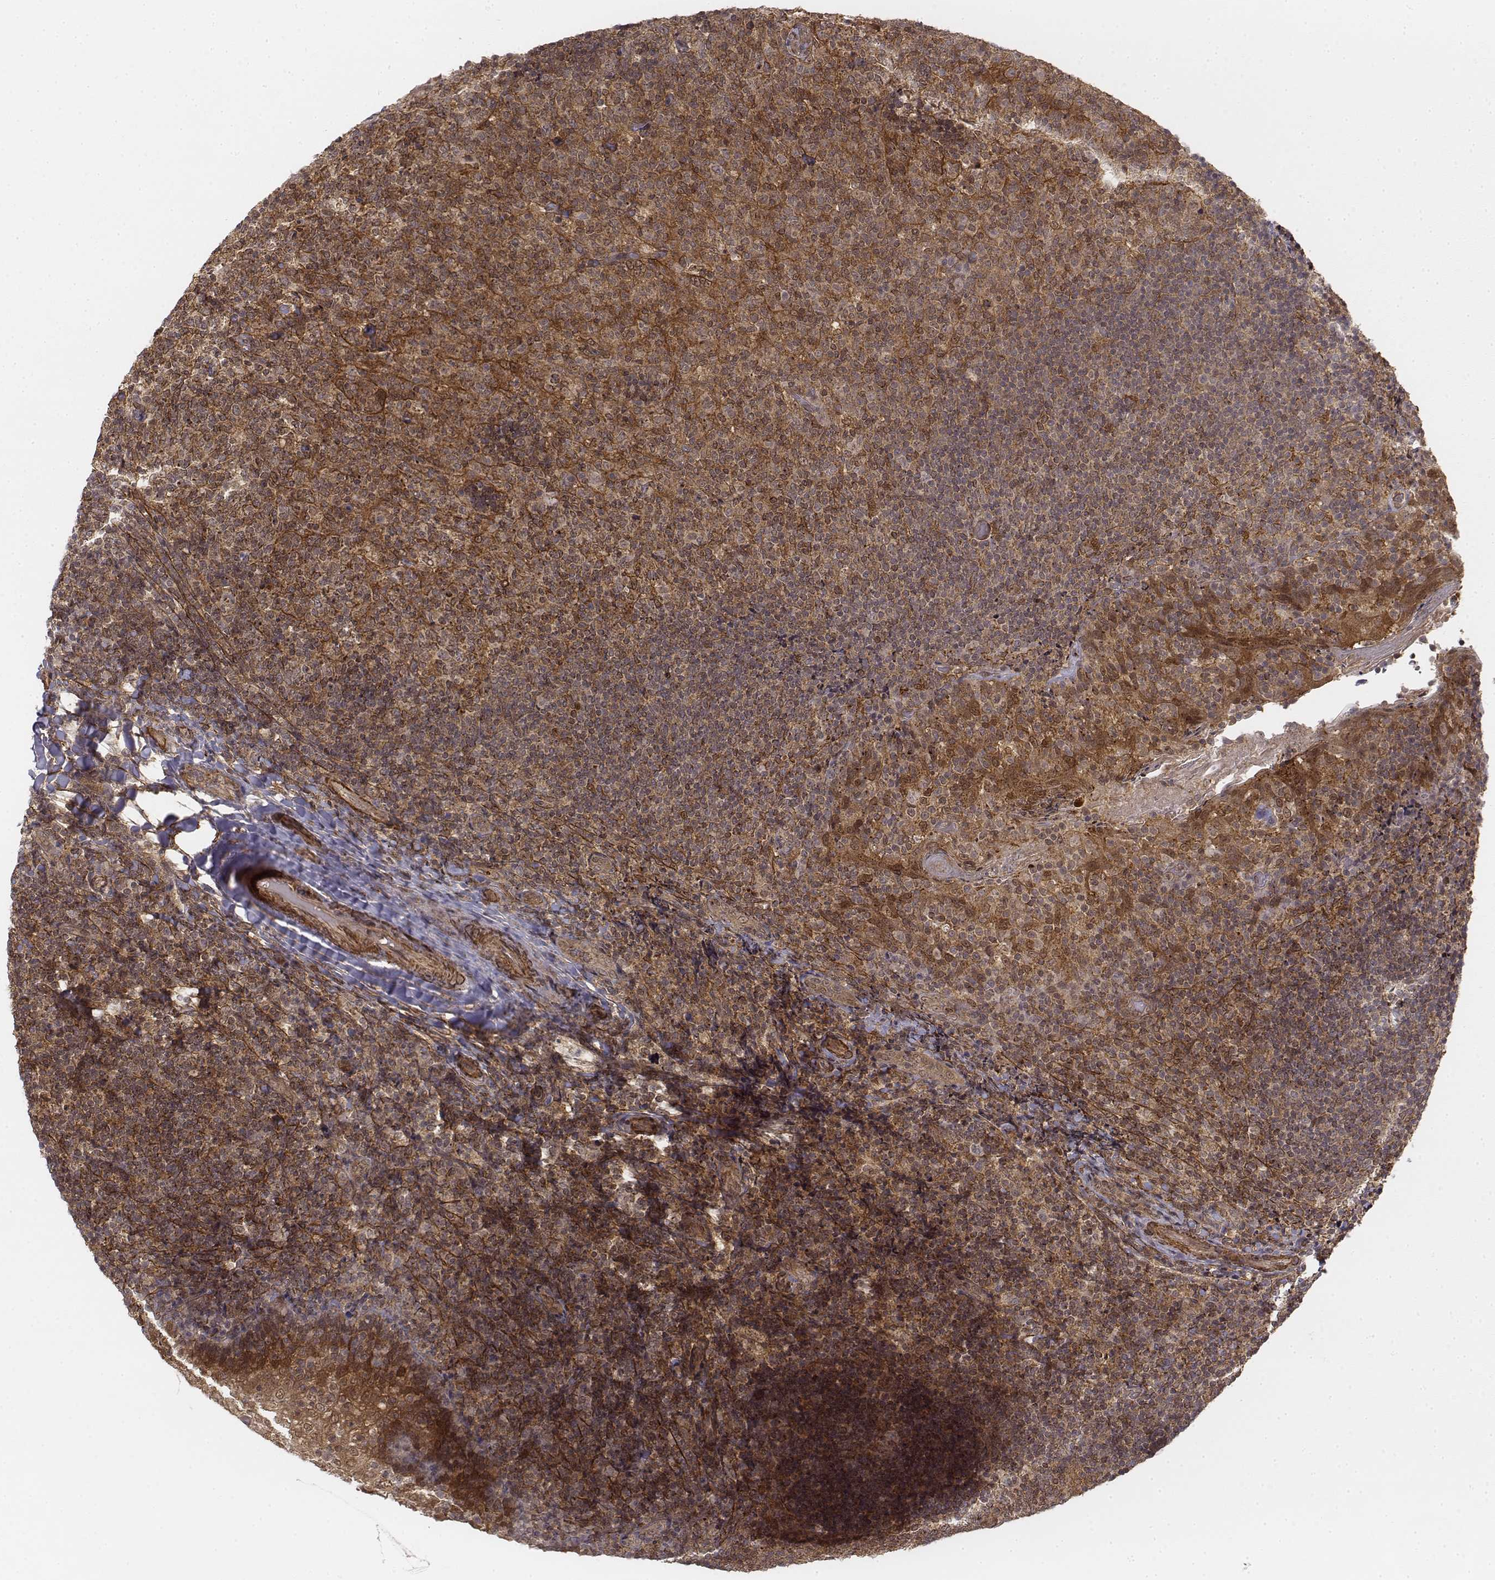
{"staining": {"intensity": "moderate", "quantity": ">75%", "location": "cytoplasmic/membranous"}, "tissue": "tonsil", "cell_type": "Germinal center cells", "image_type": "normal", "snomed": [{"axis": "morphology", "description": "Normal tissue, NOS"}, {"axis": "topography", "description": "Tonsil"}], "caption": "Moderate cytoplasmic/membranous positivity is appreciated in about >75% of germinal center cells in benign tonsil. The protein of interest is stained brown, and the nuclei are stained in blue (DAB IHC with brightfield microscopy, high magnification).", "gene": "ZFYVE19", "patient": {"sex": "female", "age": 10}}